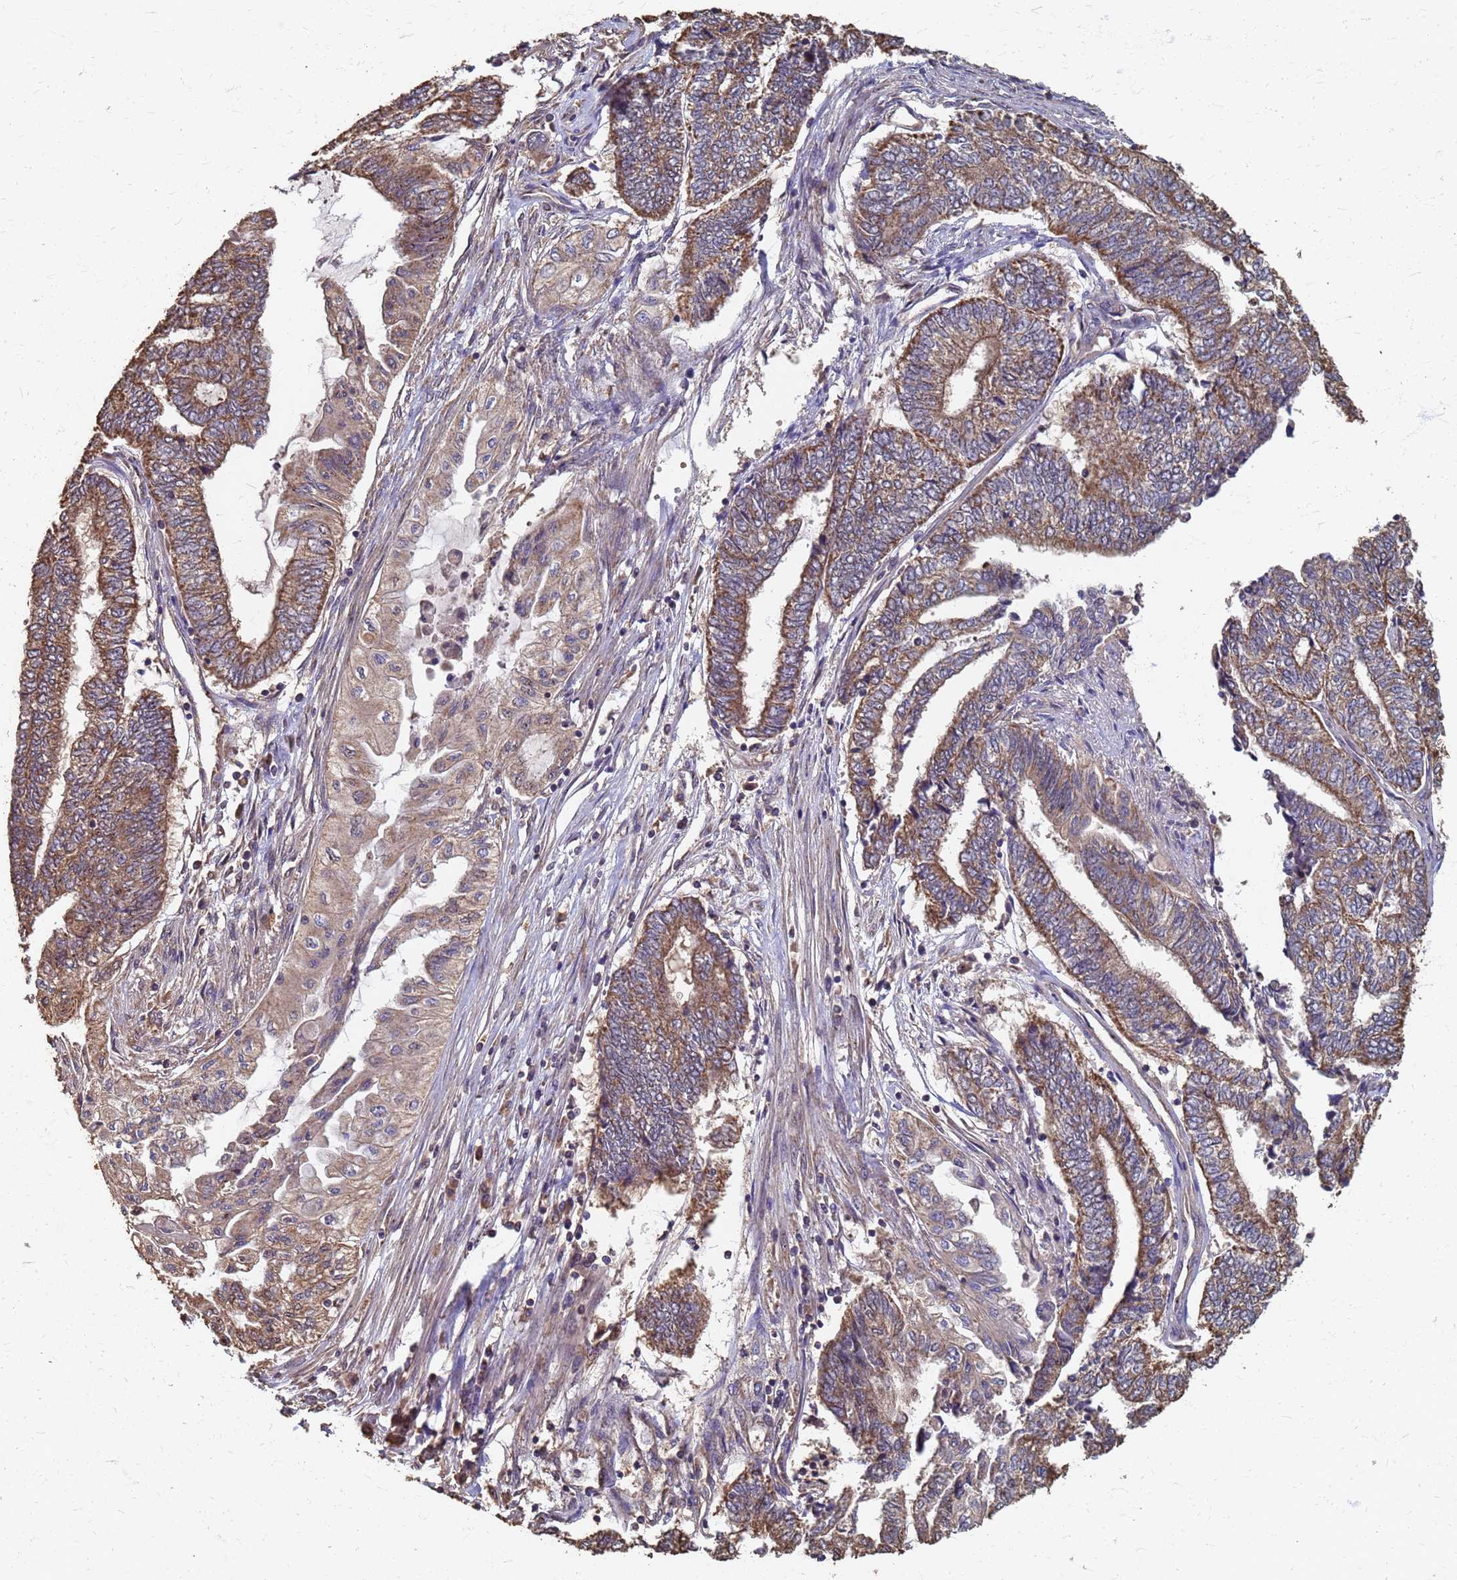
{"staining": {"intensity": "moderate", "quantity": ">75%", "location": "cytoplasmic/membranous"}, "tissue": "endometrial cancer", "cell_type": "Tumor cells", "image_type": "cancer", "snomed": [{"axis": "morphology", "description": "Adenocarcinoma, NOS"}, {"axis": "topography", "description": "Uterus"}, {"axis": "topography", "description": "Endometrium"}], "caption": "A medium amount of moderate cytoplasmic/membranous positivity is identified in about >75% of tumor cells in endometrial adenocarcinoma tissue.", "gene": "DPH5", "patient": {"sex": "female", "age": 70}}